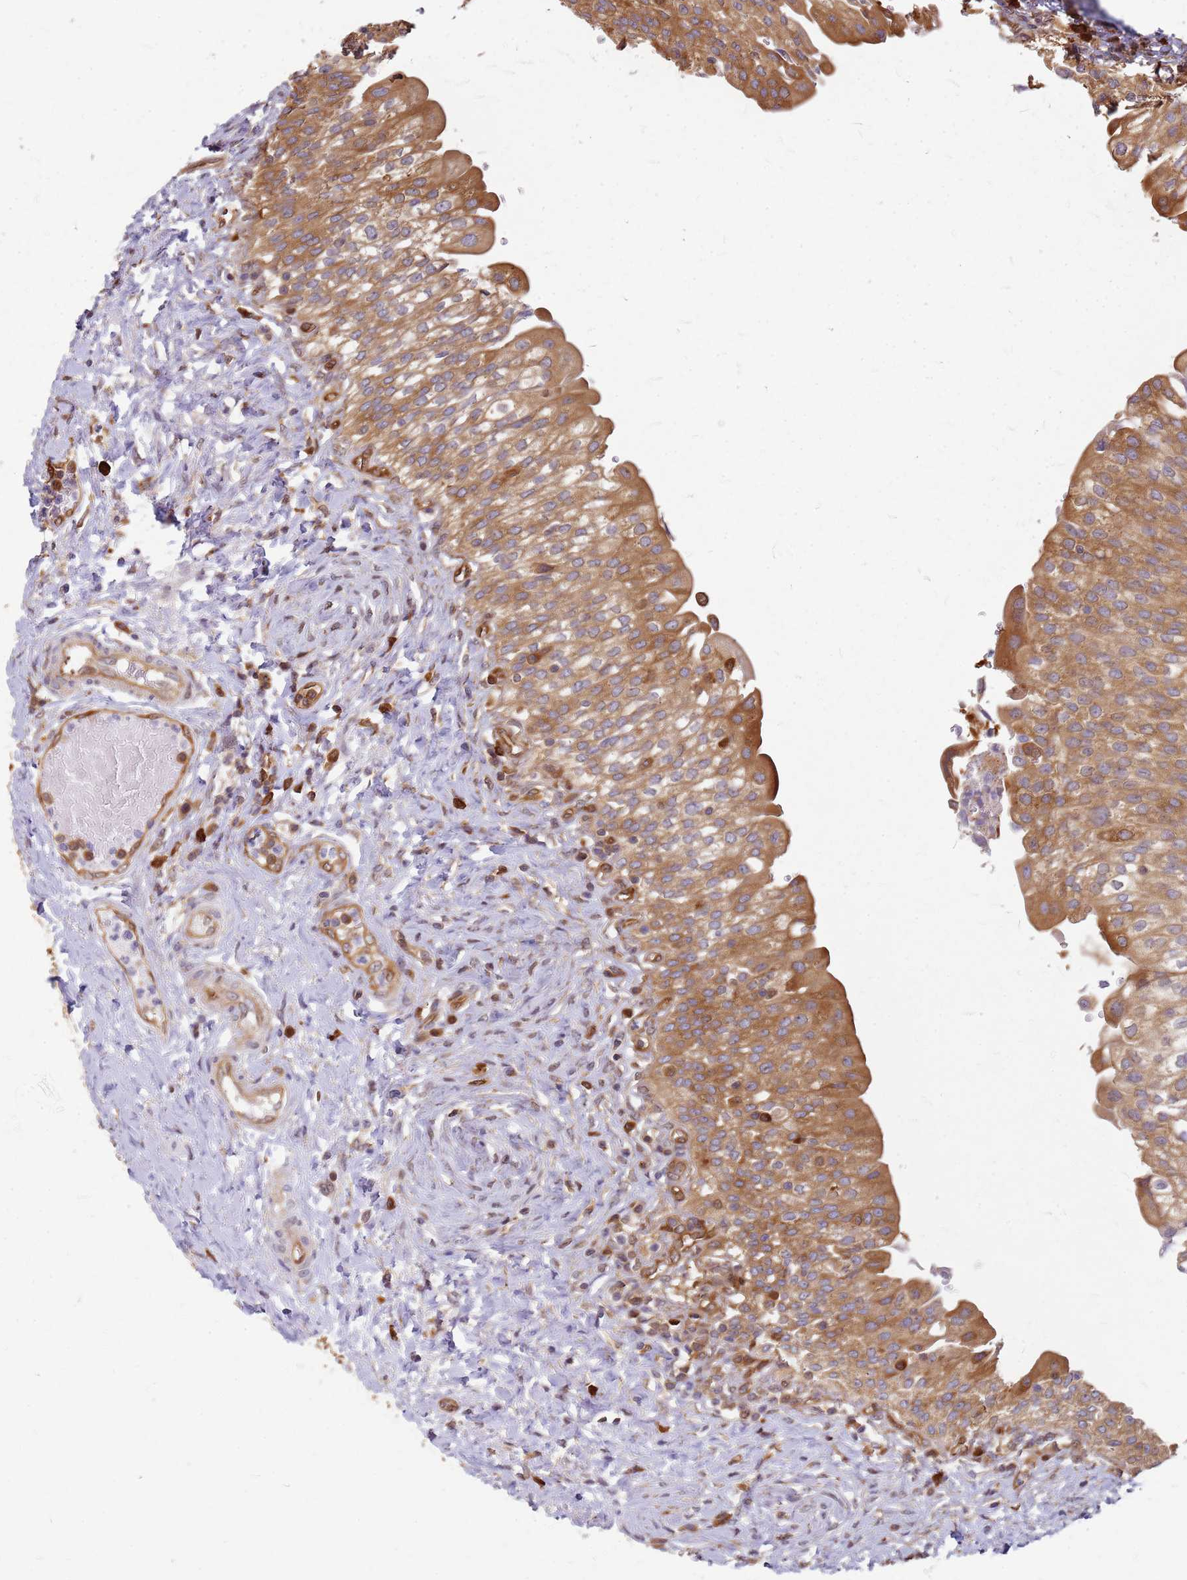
{"staining": {"intensity": "moderate", "quantity": ">75%", "location": "cytoplasmic/membranous"}, "tissue": "urinary bladder", "cell_type": "Urothelial cells", "image_type": "normal", "snomed": [{"axis": "morphology", "description": "Normal tissue, NOS"}, {"axis": "morphology", "description": "Inflammation, NOS"}, {"axis": "topography", "description": "Urinary bladder"}], "caption": "Urothelial cells display medium levels of moderate cytoplasmic/membranous positivity in about >75% of cells in benign human urinary bladder.", "gene": "HDX", "patient": {"sex": "male", "age": 64}}